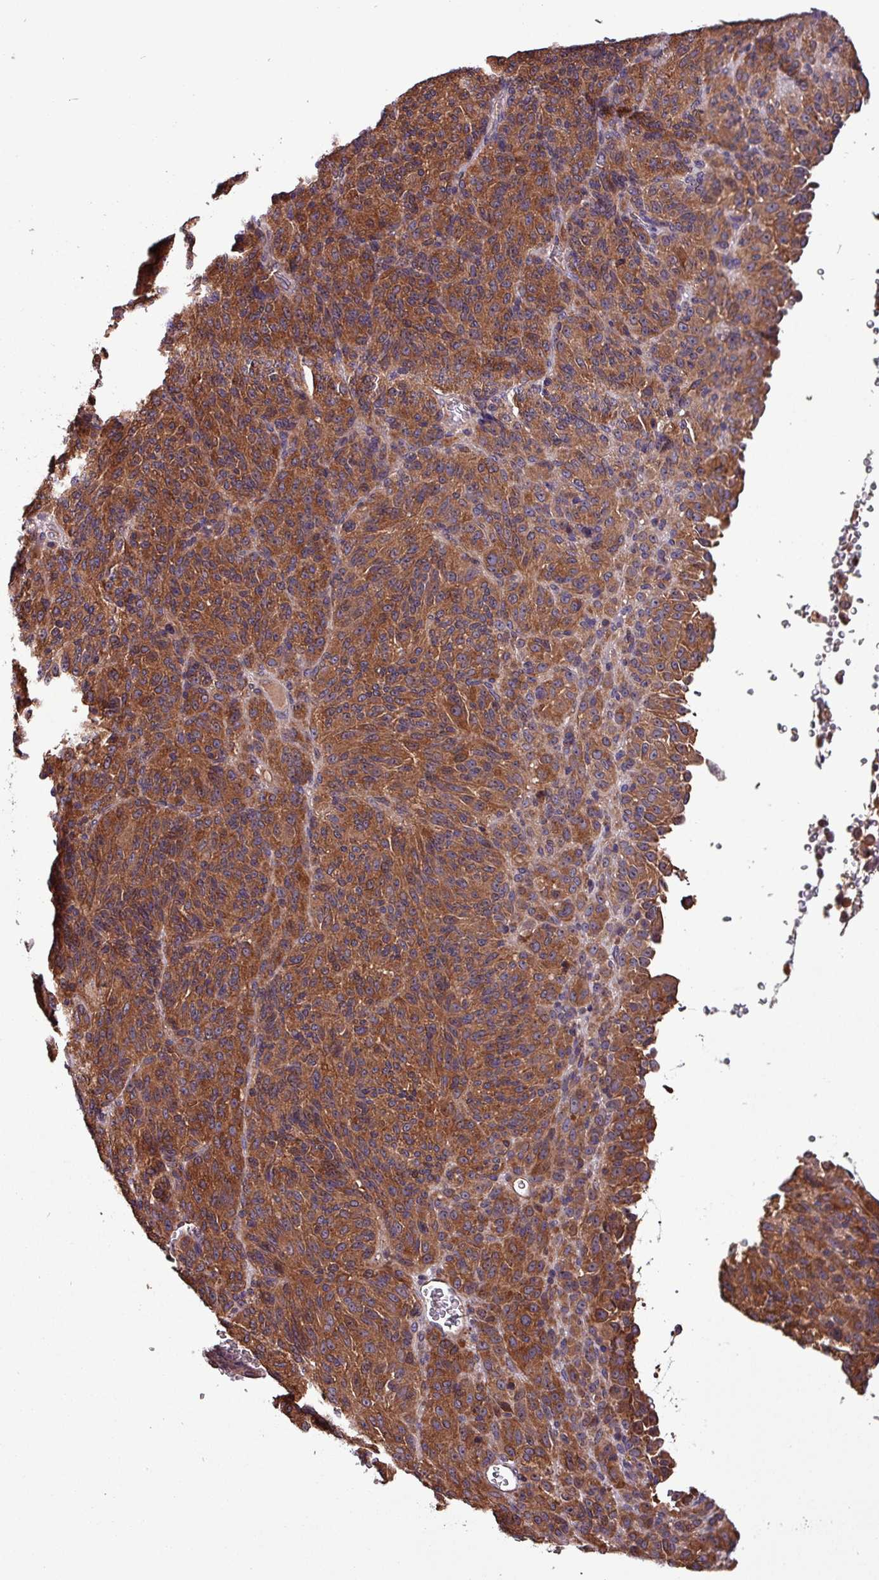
{"staining": {"intensity": "moderate", "quantity": ">75%", "location": "cytoplasmic/membranous"}, "tissue": "melanoma", "cell_type": "Tumor cells", "image_type": "cancer", "snomed": [{"axis": "morphology", "description": "Malignant melanoma, Metastatic site"}, {"axis": "topography", "description": "Brain"}], "caption": "The histopathology image reveals staining of melanoma, revealing moderate cytoplasmic/membranous protein staining (brown color) within tumor cells.", "gene": "PAFAH1B2", "patient": {"sex": "female", "age": 56}}